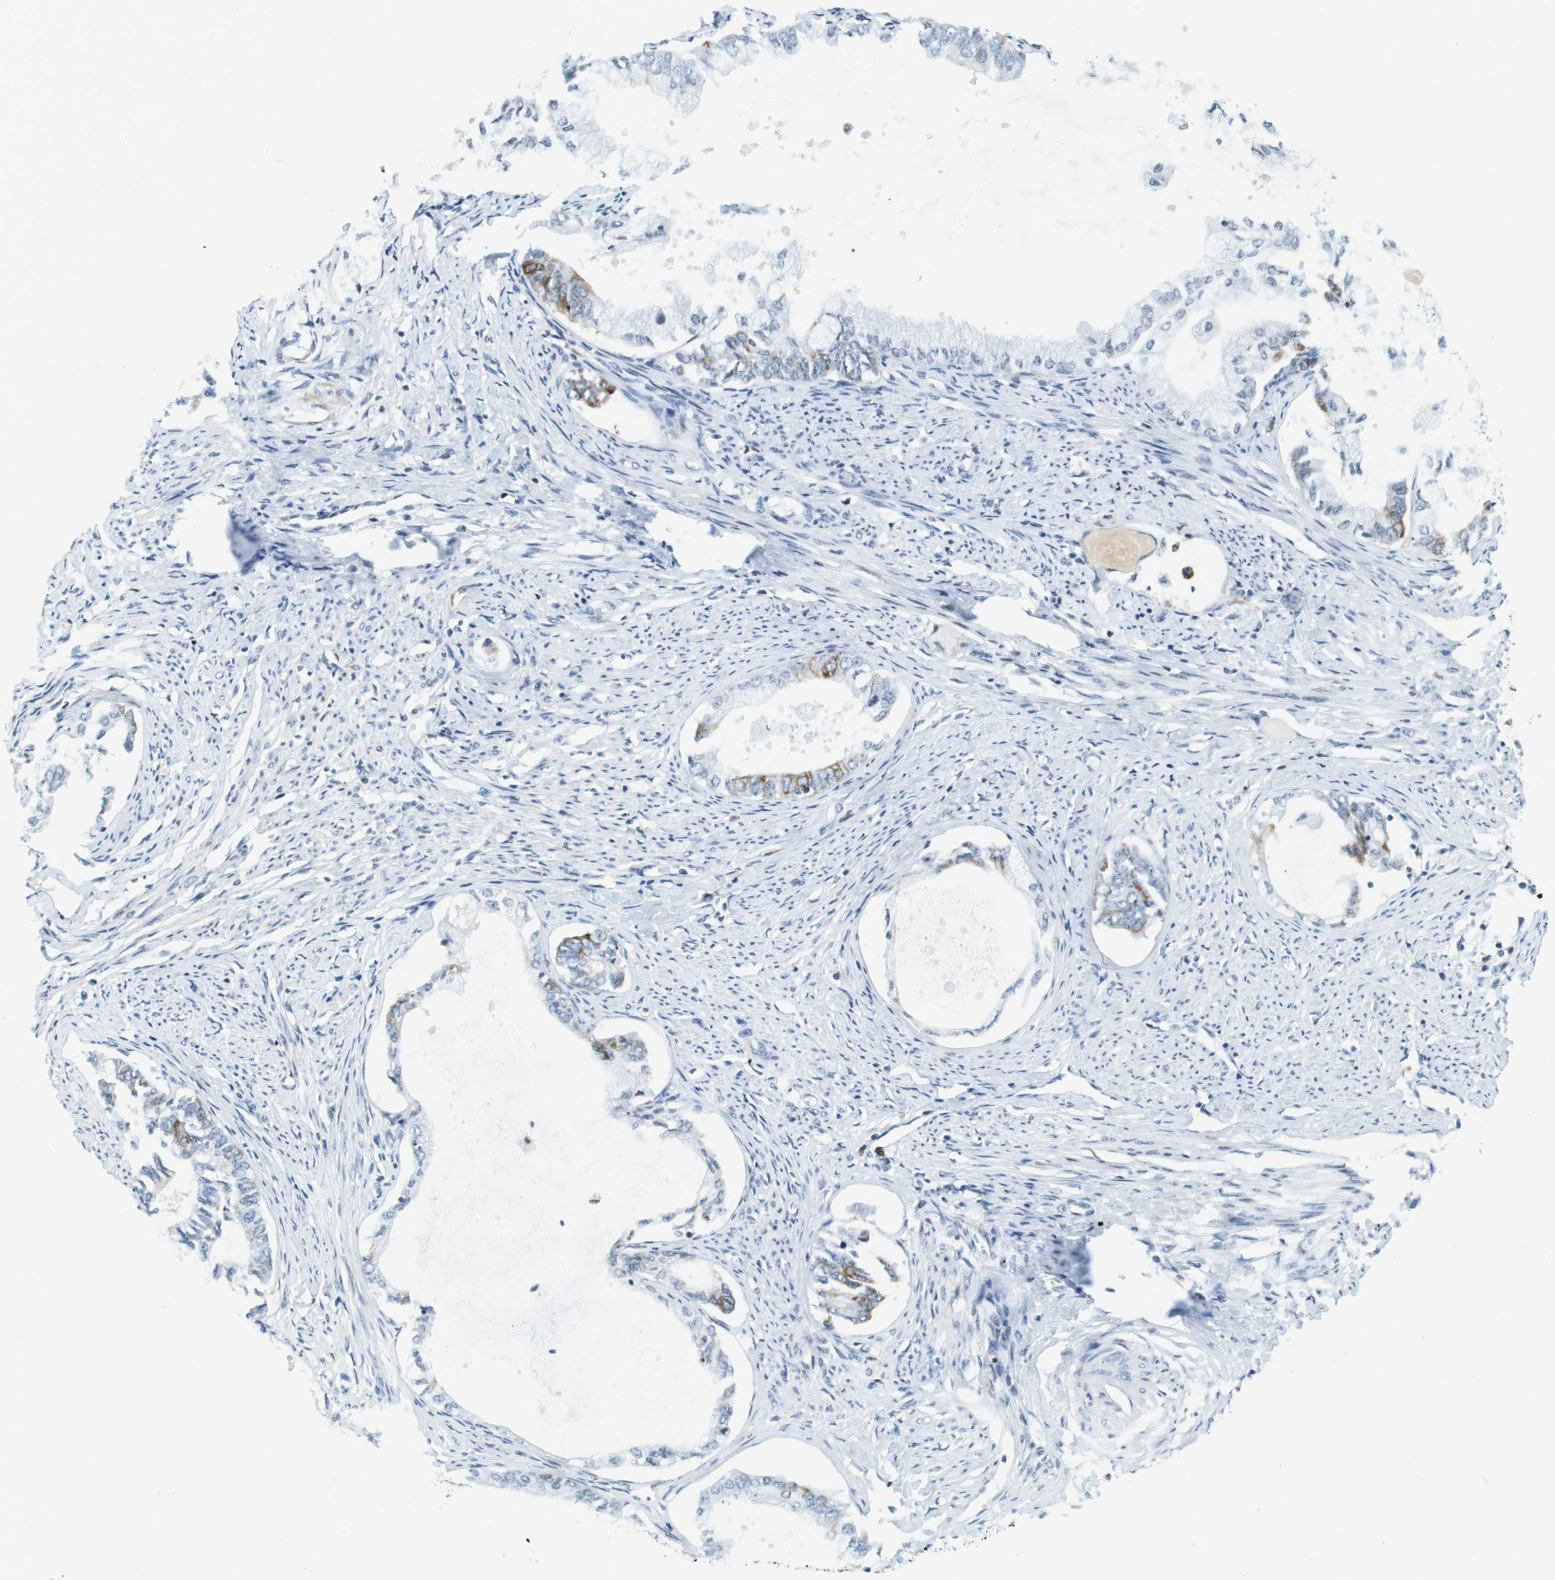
{"staining": {"intensity": "moderate", "quantity": "<25%", "location": "cytoplasmic/membranous"}, "tissue": "endometrial cancer", "cell_type": "Tumor cells", "image_type": "cancer", "snomed": [{"axis": "morphology", "description": "Adenocarcinoma, NOS"}, {"axis": "topography", "description": "Endometrium"}], "caption": "Protein staining demonstrates moderate cytoplasmic/membranous positivity in approximately <25% of tumor cells in endometrial cancer (adenocarcinoma). (brown staining indicates protein expression, while blue staining denotes nuclei).", "gene": "UVRAG", "patient": {"sex": "female", "age": 86}}